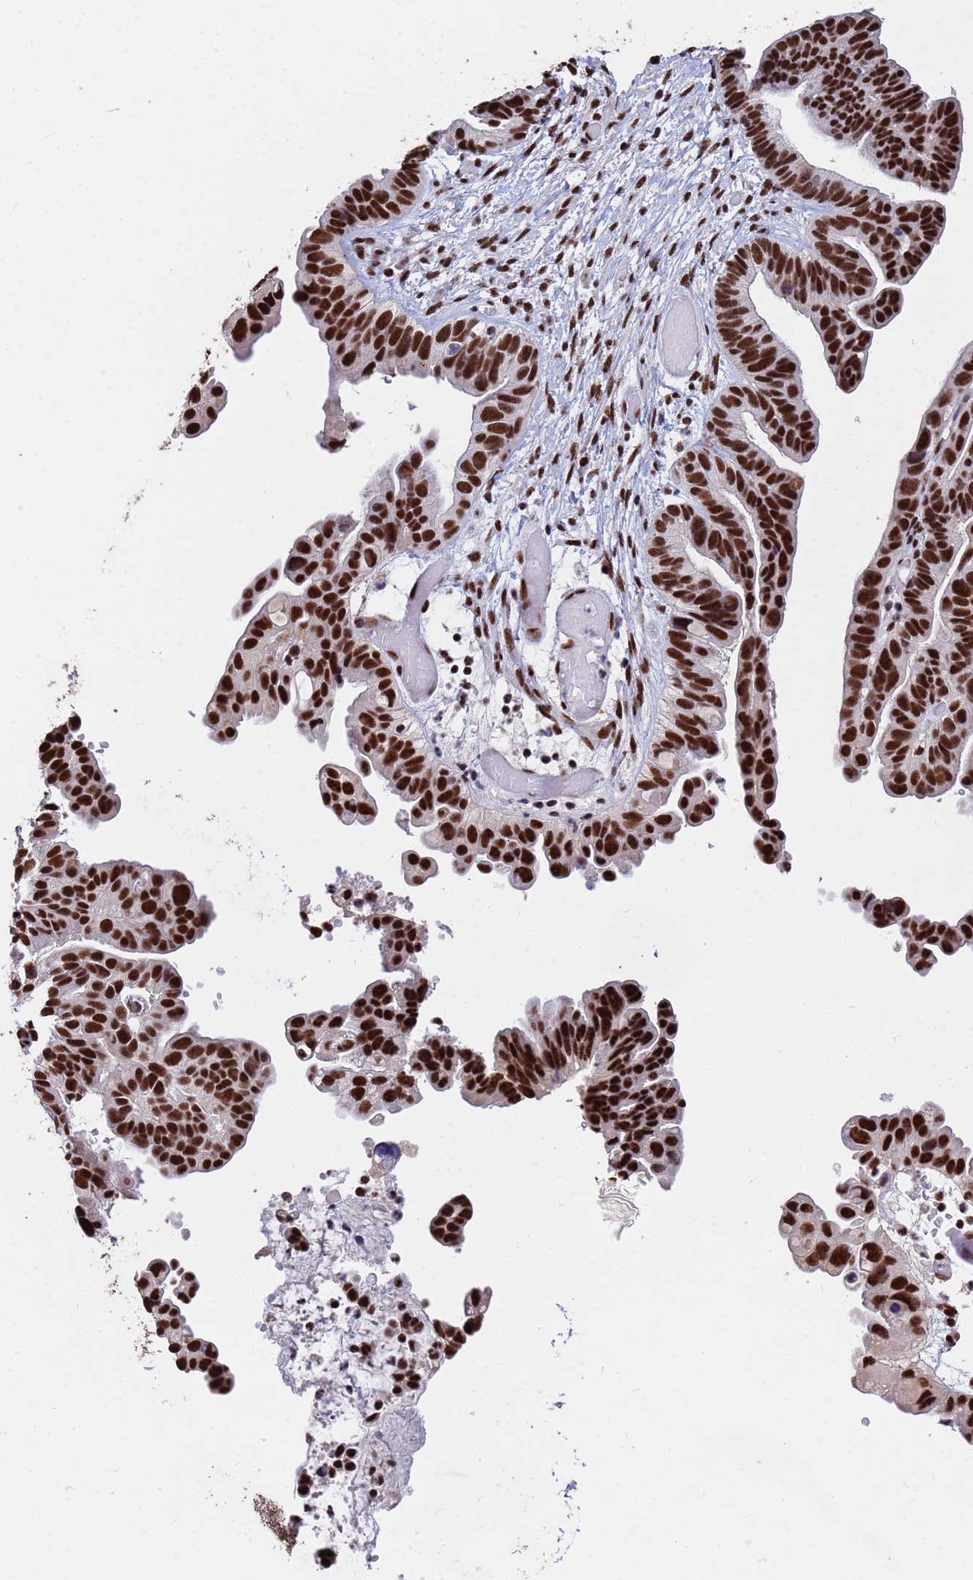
{"staining": {"intensity": "strong", "quantity": ">75%", "location": "nuclear"}, "tissue": "ovarian cancer", "cell_type": "Tumor cells", "image_type": "cancer", "snomed": [{"axis": "morphology", "description": "Cystadenocarcinoma, serous, NOS"}, {"axis": "topography", "description": "Ovary"}], "caption": "Immunohistochemistry (IHC) micrograph of neoplastic tissue: human serous cystadenocarcinoma (ovarian) stained using immunohistochemistry exhibits high levels of strong protein expression localized specifically in the nuclear of tumor cells, appearing as a nuclear brown color.", "gene": "SF3B2", "patient": {"sex": "female", "age": 56}}